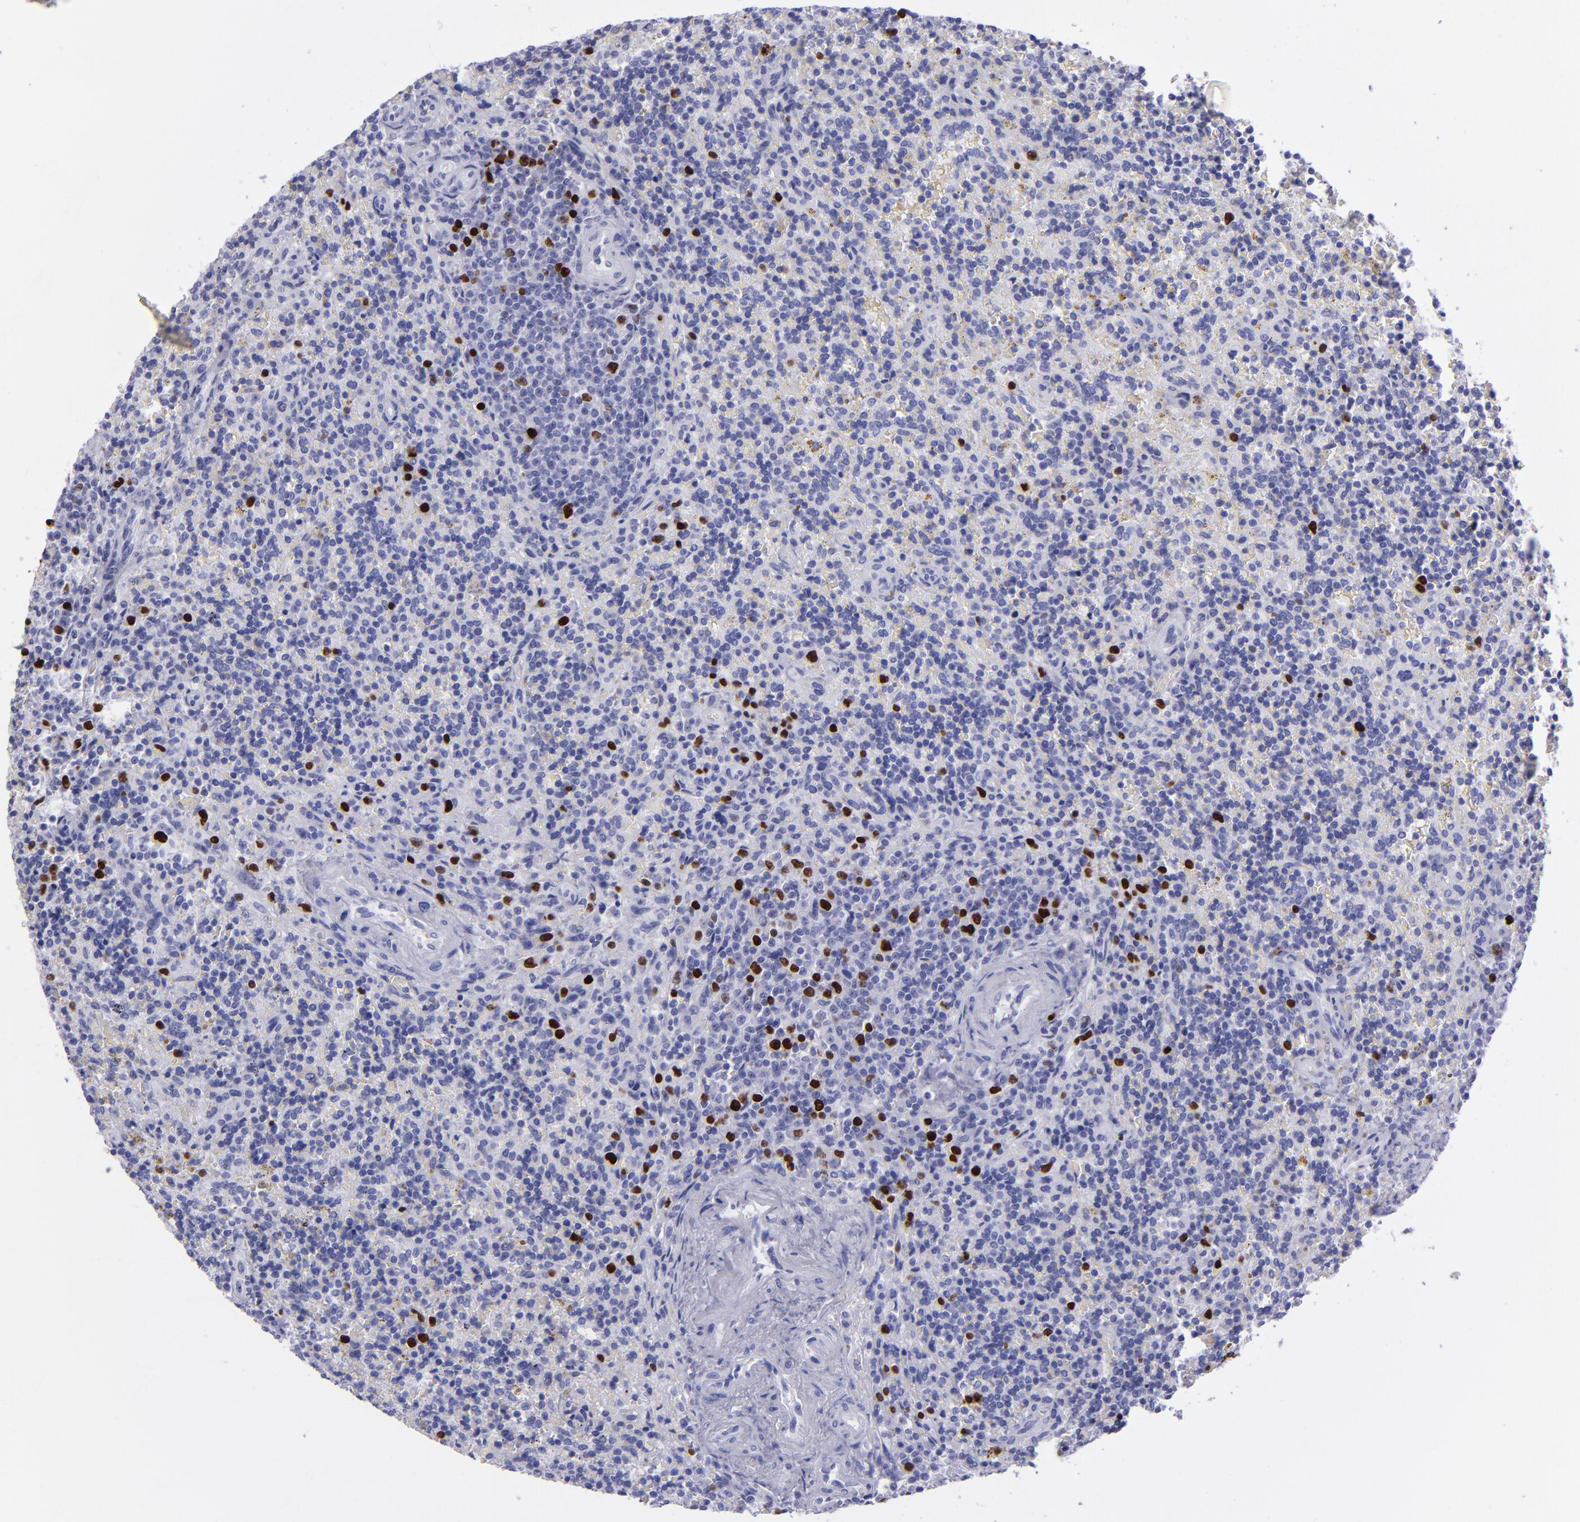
{"staining": {"intensity": "strong", "quantity": "<25%", "location": "nuclear"}, "tissue": "lymphoma", "cell_type": "Tumor cells", "image_type": "cancer", "snomed": [{"axis": "morphology", "description": "Malignant lymphoma, non-Hodgkin's type, Low grade"}, {"axis": "topography", "description": "Spleen"}], "caption": "Low-grade malignant lymphoma, non-Hodgkin's type stained with IHC reveals strong nuclear expression in approximately <25% of tumor cells.", "gene": "TOP2A", "patient": {"sex": "male", "age": 67}}